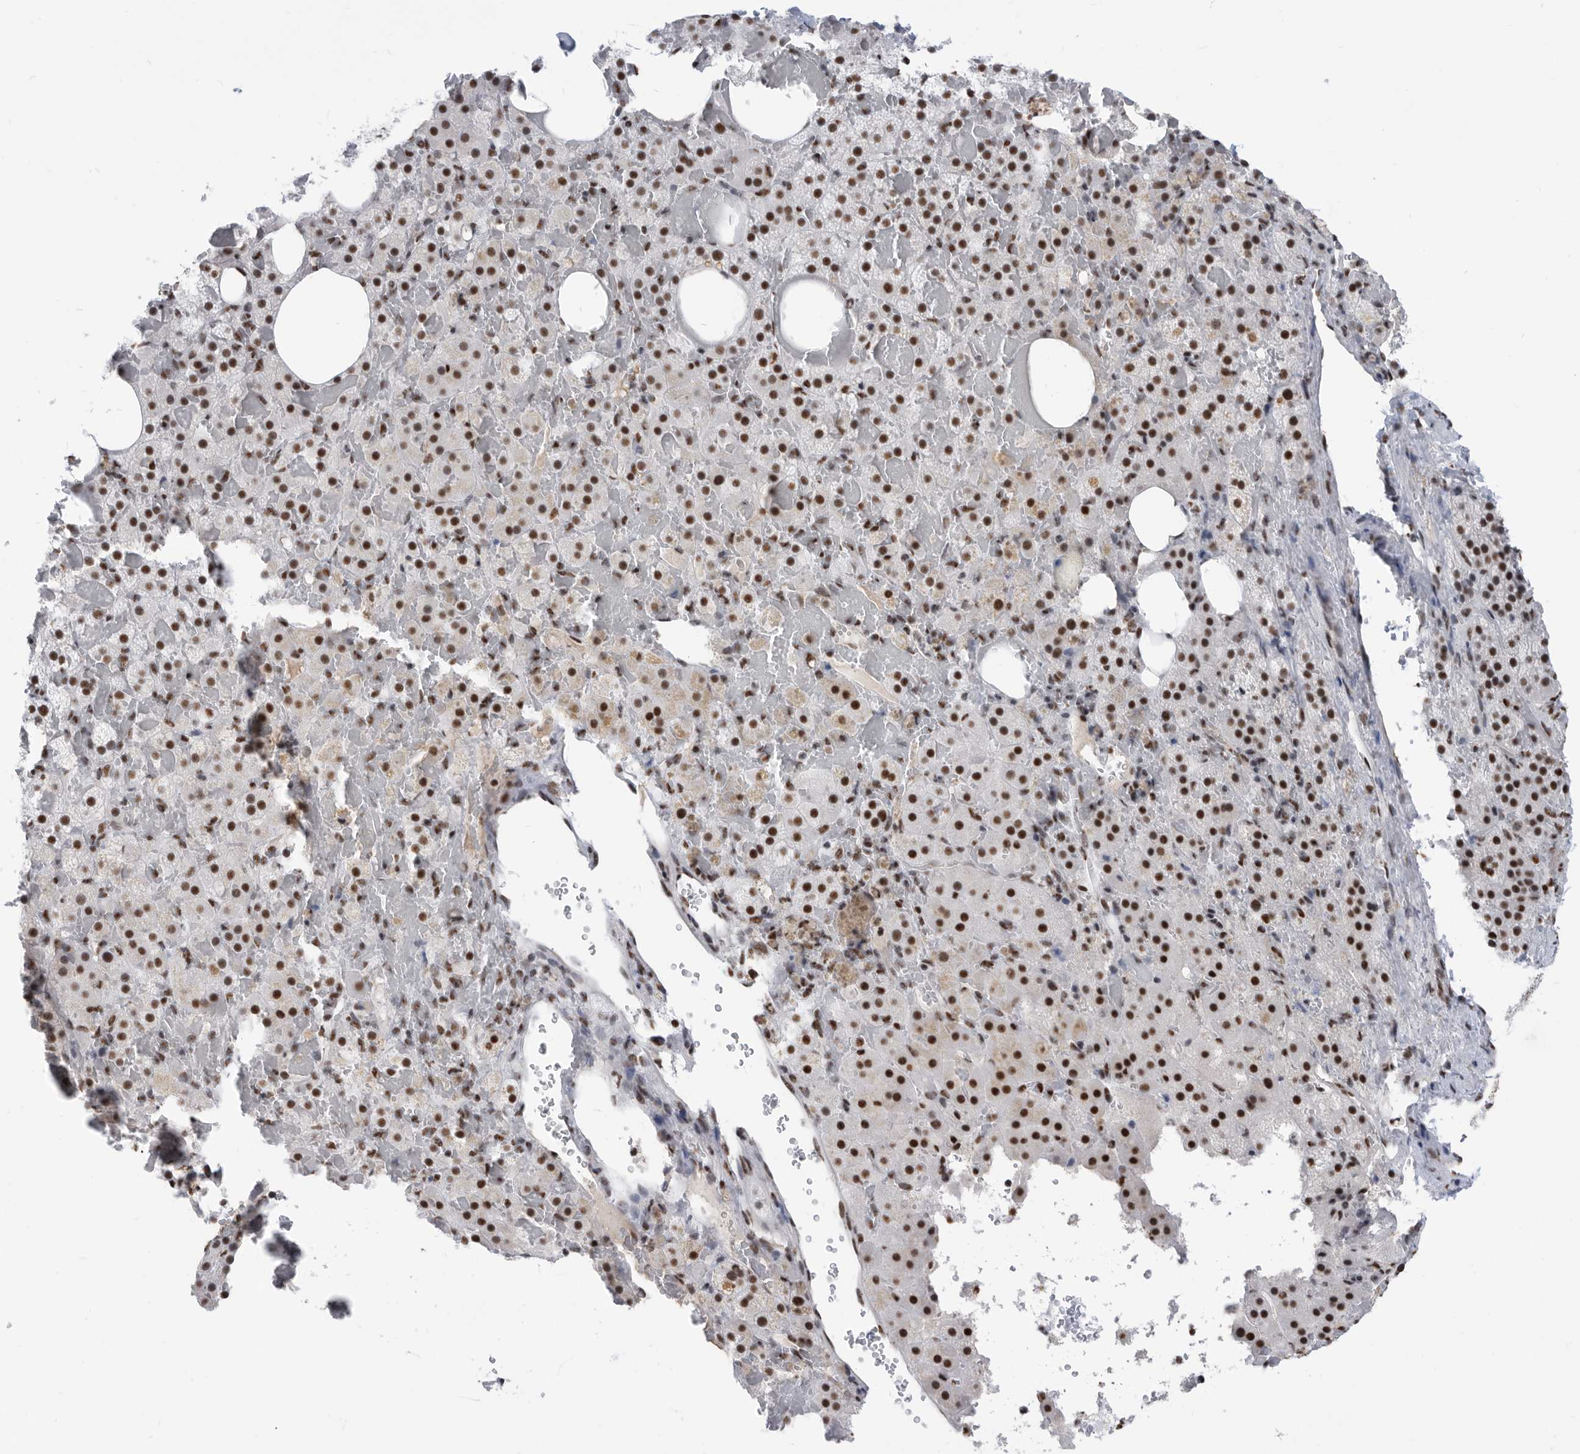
{"staining": {"intensity": "strong", "quantity": ">75%", "location": "nuclear"}, "tissue": "adrenal gland", "cell_type": "Glandular cells", "image_type": "normal", "snomed": [{"axis": "morphology", "description": "Normal tissue, NOS"}, {"axis": "topography", "description": "Adrenal gland"}], "caption": "Glandular cells demonstrate high levels of strong nuclear staining in about >75% of cells in benign adrenal gland. The protein of interest is stained brown, and the nuclei are stained in blue (DAB IHC with brightfield microscopy, high magnification).", "gene": "SF3A1", "patient": {"sex": "female", "age": 59}}